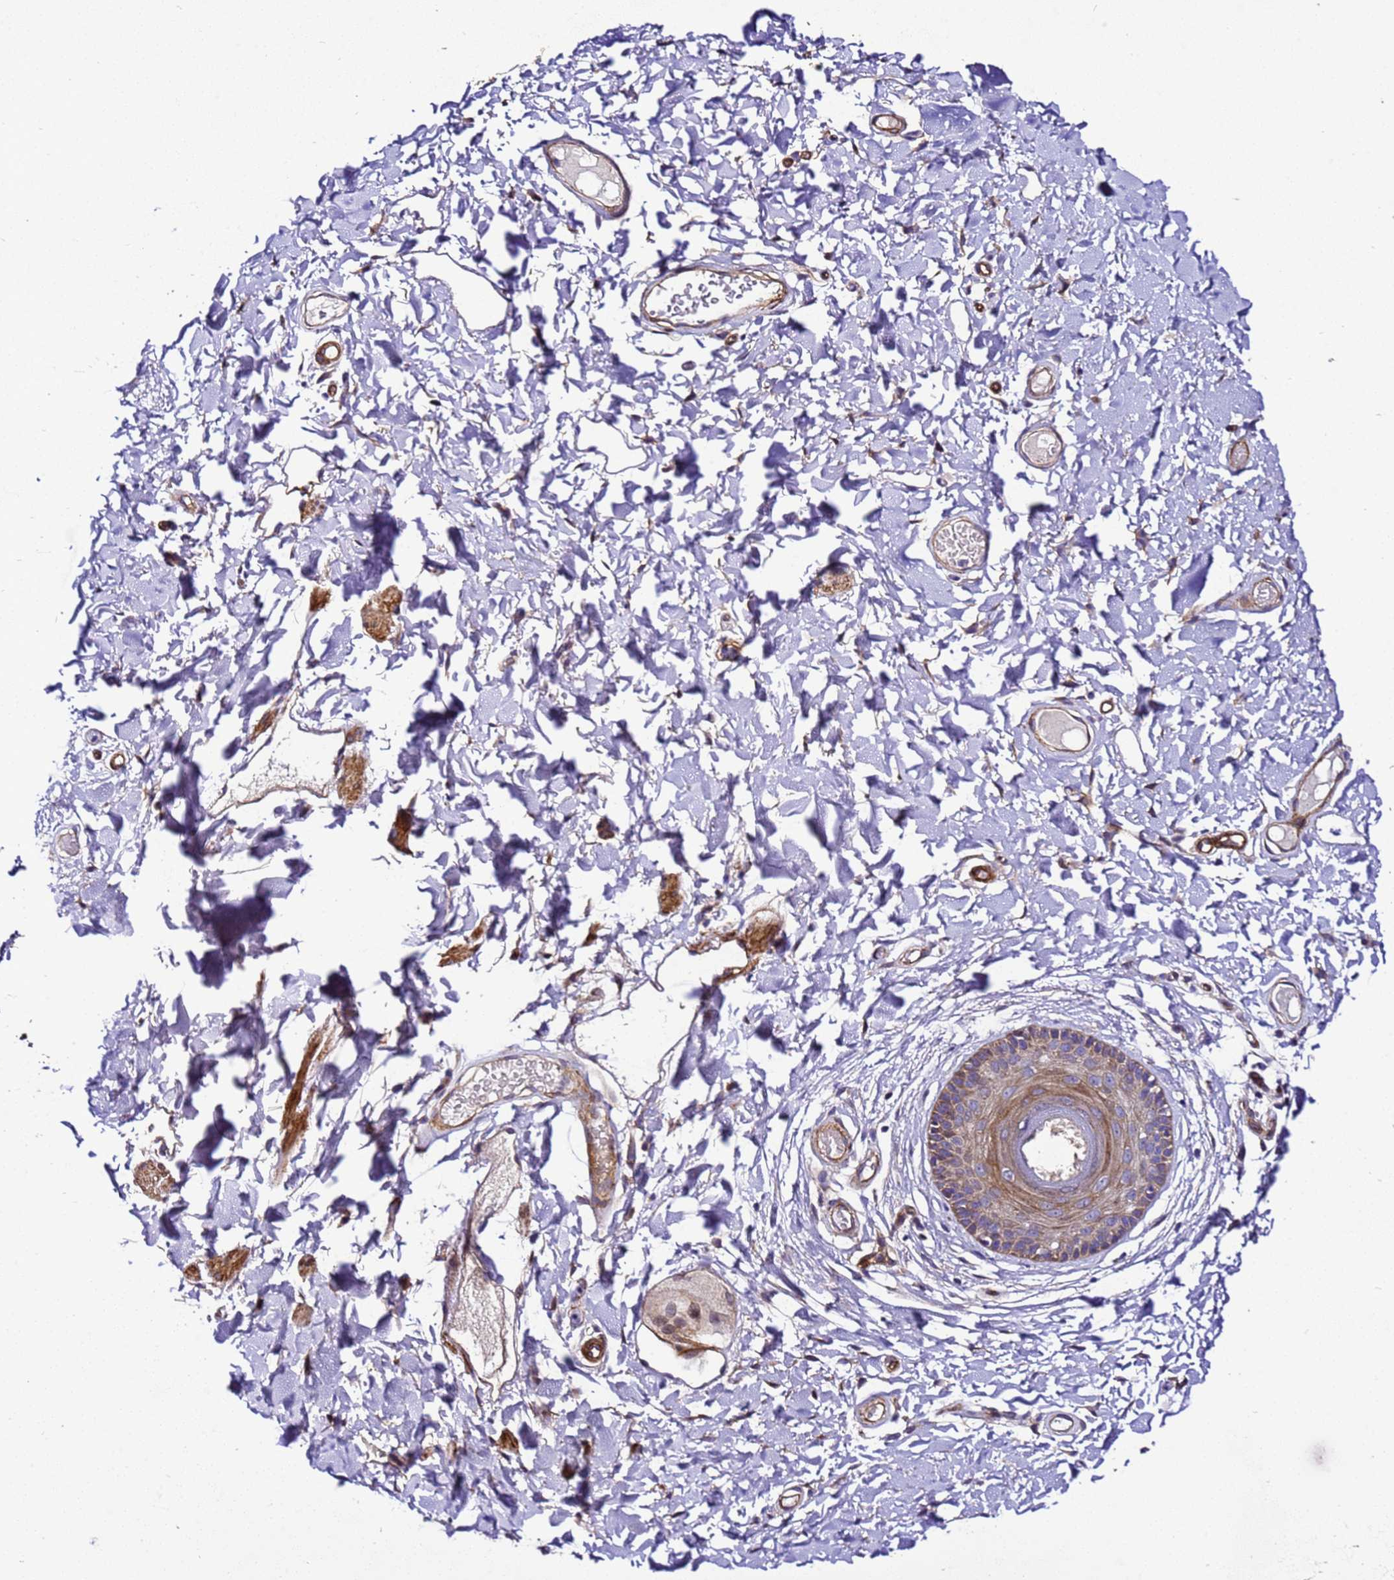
{"staining": {"intensity": "moderate", "quantity": "25%-75%", "location": "cytoplasmic/membranous"}, "tissue": "skin", "cell_type": "Epidermal cells", "image_type": "normal", "snomed": [{"axis": "morphology", "description": "Normal tissue, NOS"}, {"axis": "topography", "description": "Vulva"}], "caption": "Moderate cytoplasmic/membranous positivity for a protein is seen in approximately 25%-75% of epidermal cells of normal skin using immunohistochemistry (IHC).", "gene": "ZNF417", "patient": {"sex": "female", "age": 73}}